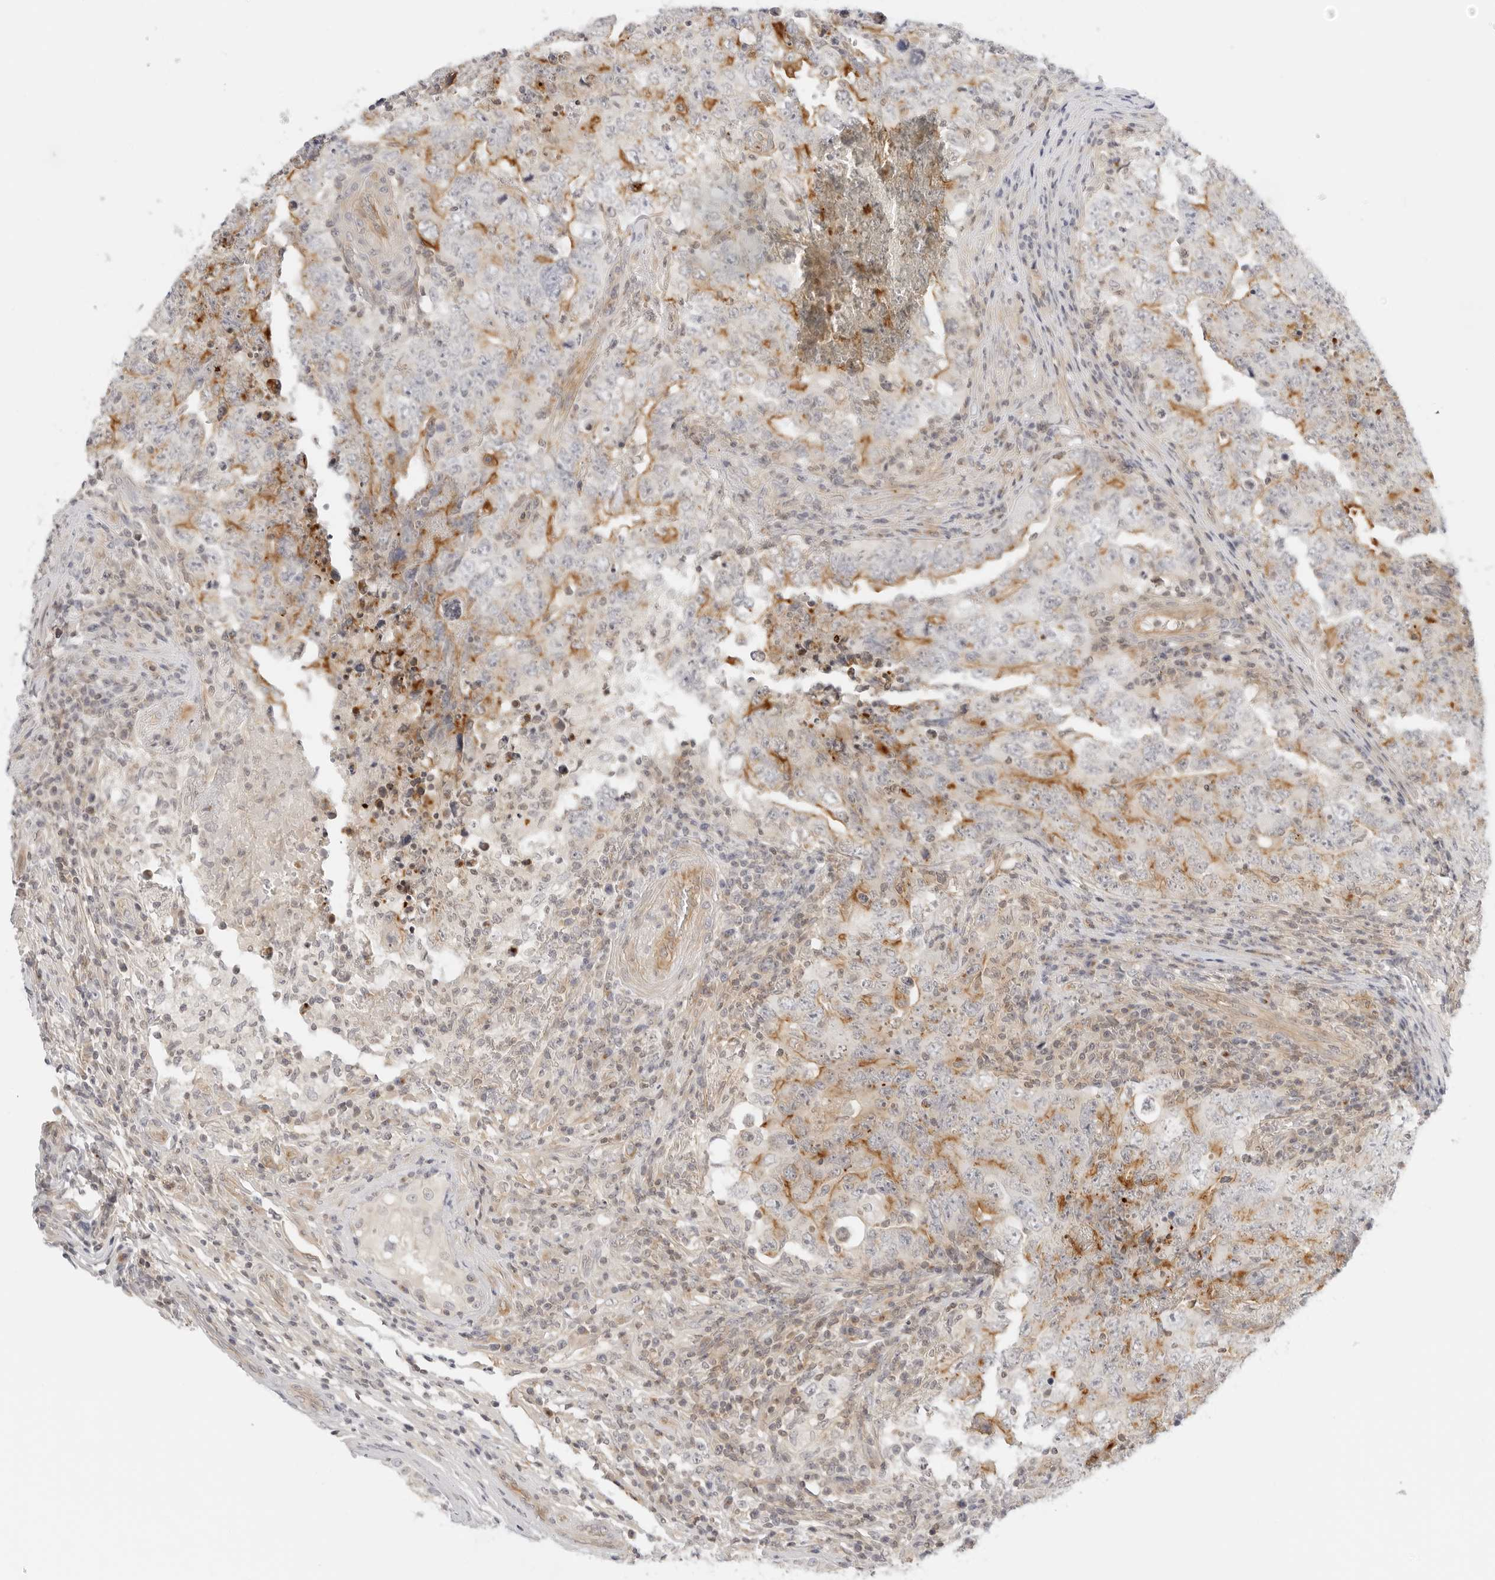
{"staining": {"intensity": "moderate", "quantity": "<25%", "location": "cytoplasmic/membranous"}, "tissue": "testis cancer", "cell_type": "Tumor cells", "image_type": "cancer", "snomed": [{"axis": "morphology", "description": "Carcinoma, Embryonal, NOS"}, {"axis": "topography", "description": "Testis"}], "caption": "Brown immunohistochemical staining in human testis embryonal carcinoma exhibits moderate cytoplasmic/membranous expression in about <25% of tumor cells. (Stains: DAB (3,3'-diaminobenzidine) in brown, nuclei in blue, Microscopy: brightfield microscopy at high magnification).", "gene": "OSCP1", "patient": {"sex": "male", "age": 26}}